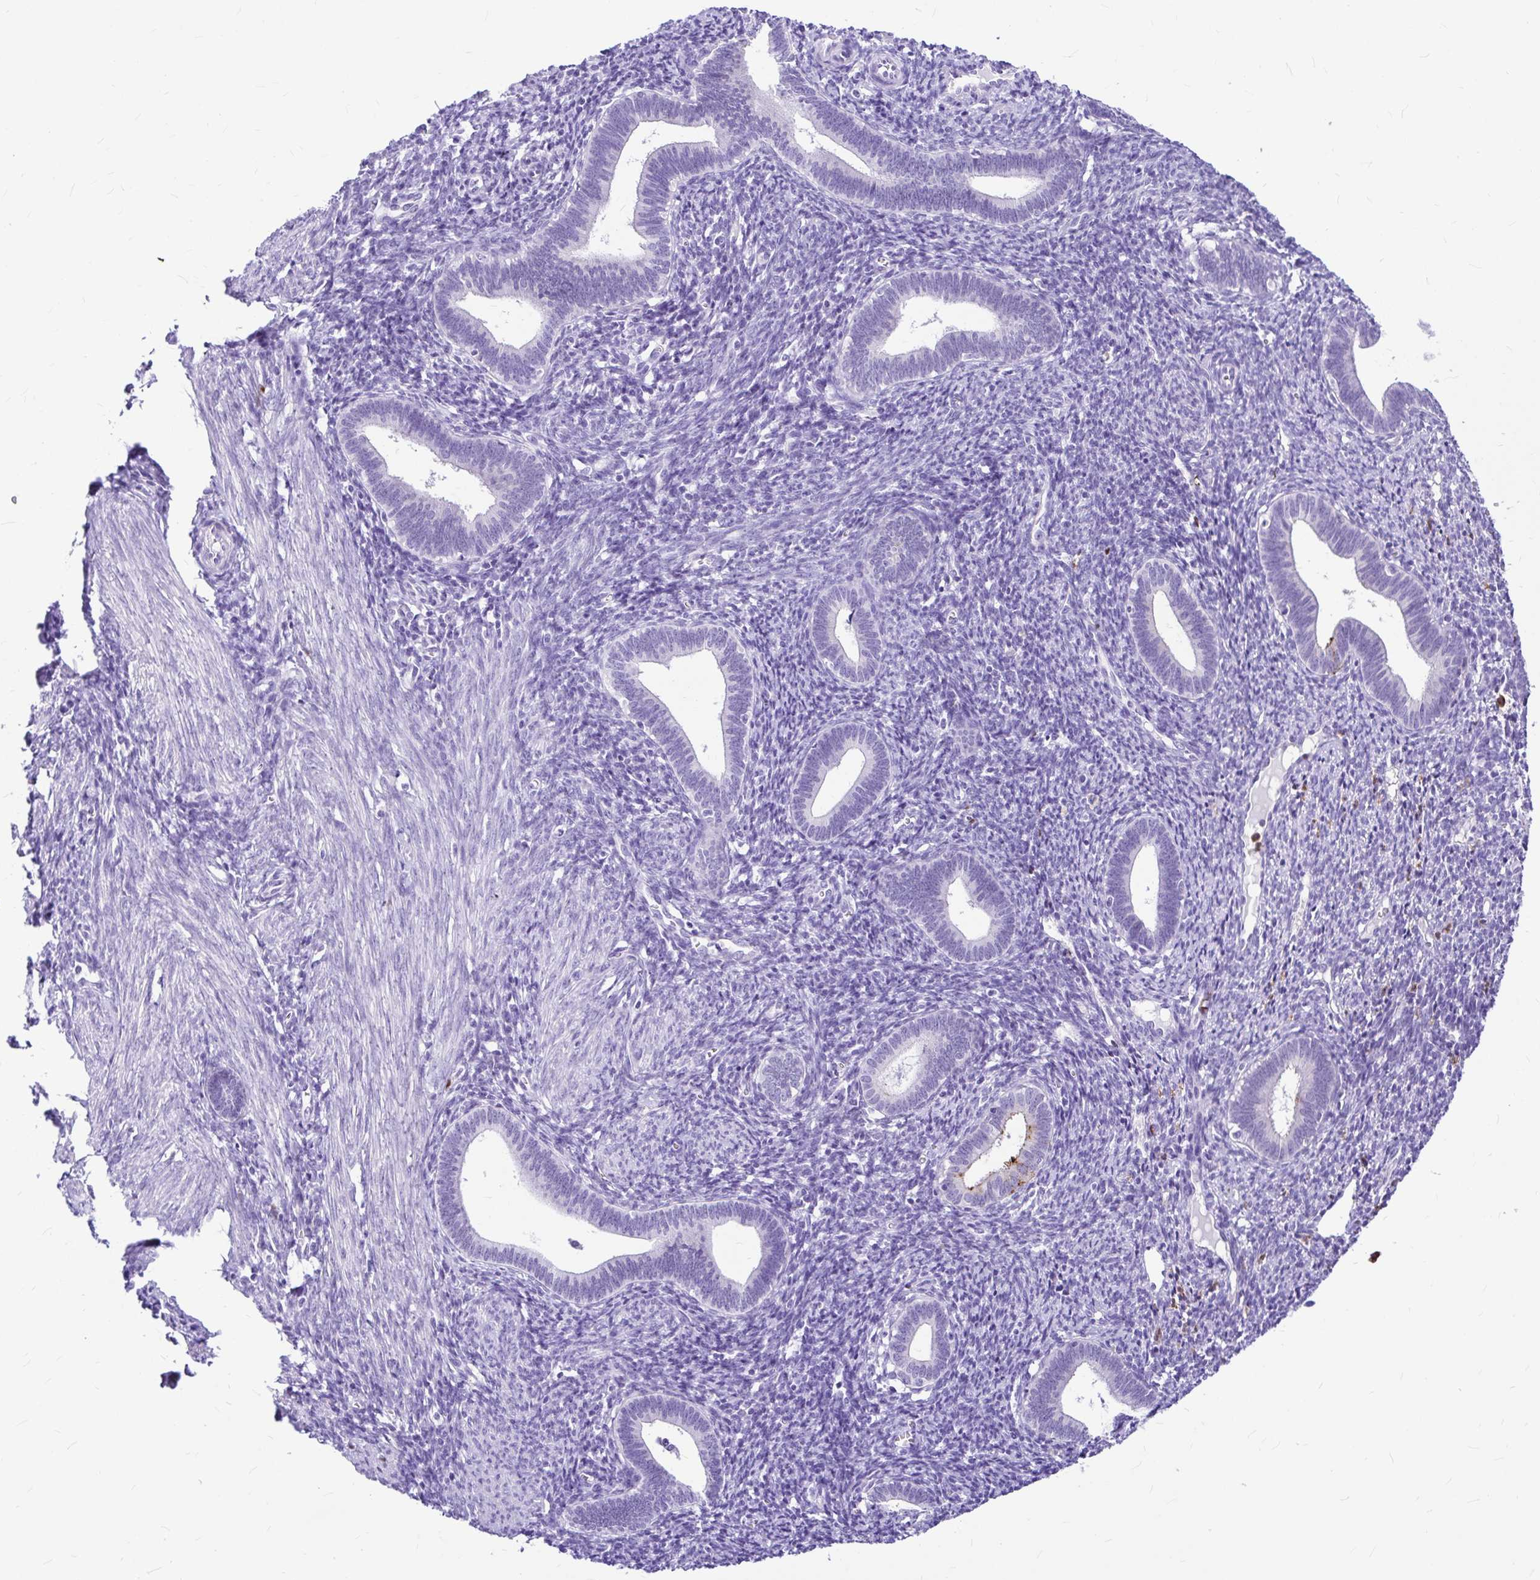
{"staining": {"intensity": "negative", "quantity": "none", "location": "none"}, "tissue": "endometrium", "cell_type": "Cells in endometrial stroma", "image_type": "normal", "snomed": [{"axis": "morphology", "description": "Normal tissue, NOS"}, {"axis": "topography", "description": "Endometrium"}], "caption": "Immunohistochemical staining of benign endometrium exhibits no significant staining in cells in endometrial stroma.", "gene": "CLEC1B", "patient": {"sex": "female", "age": 41}}